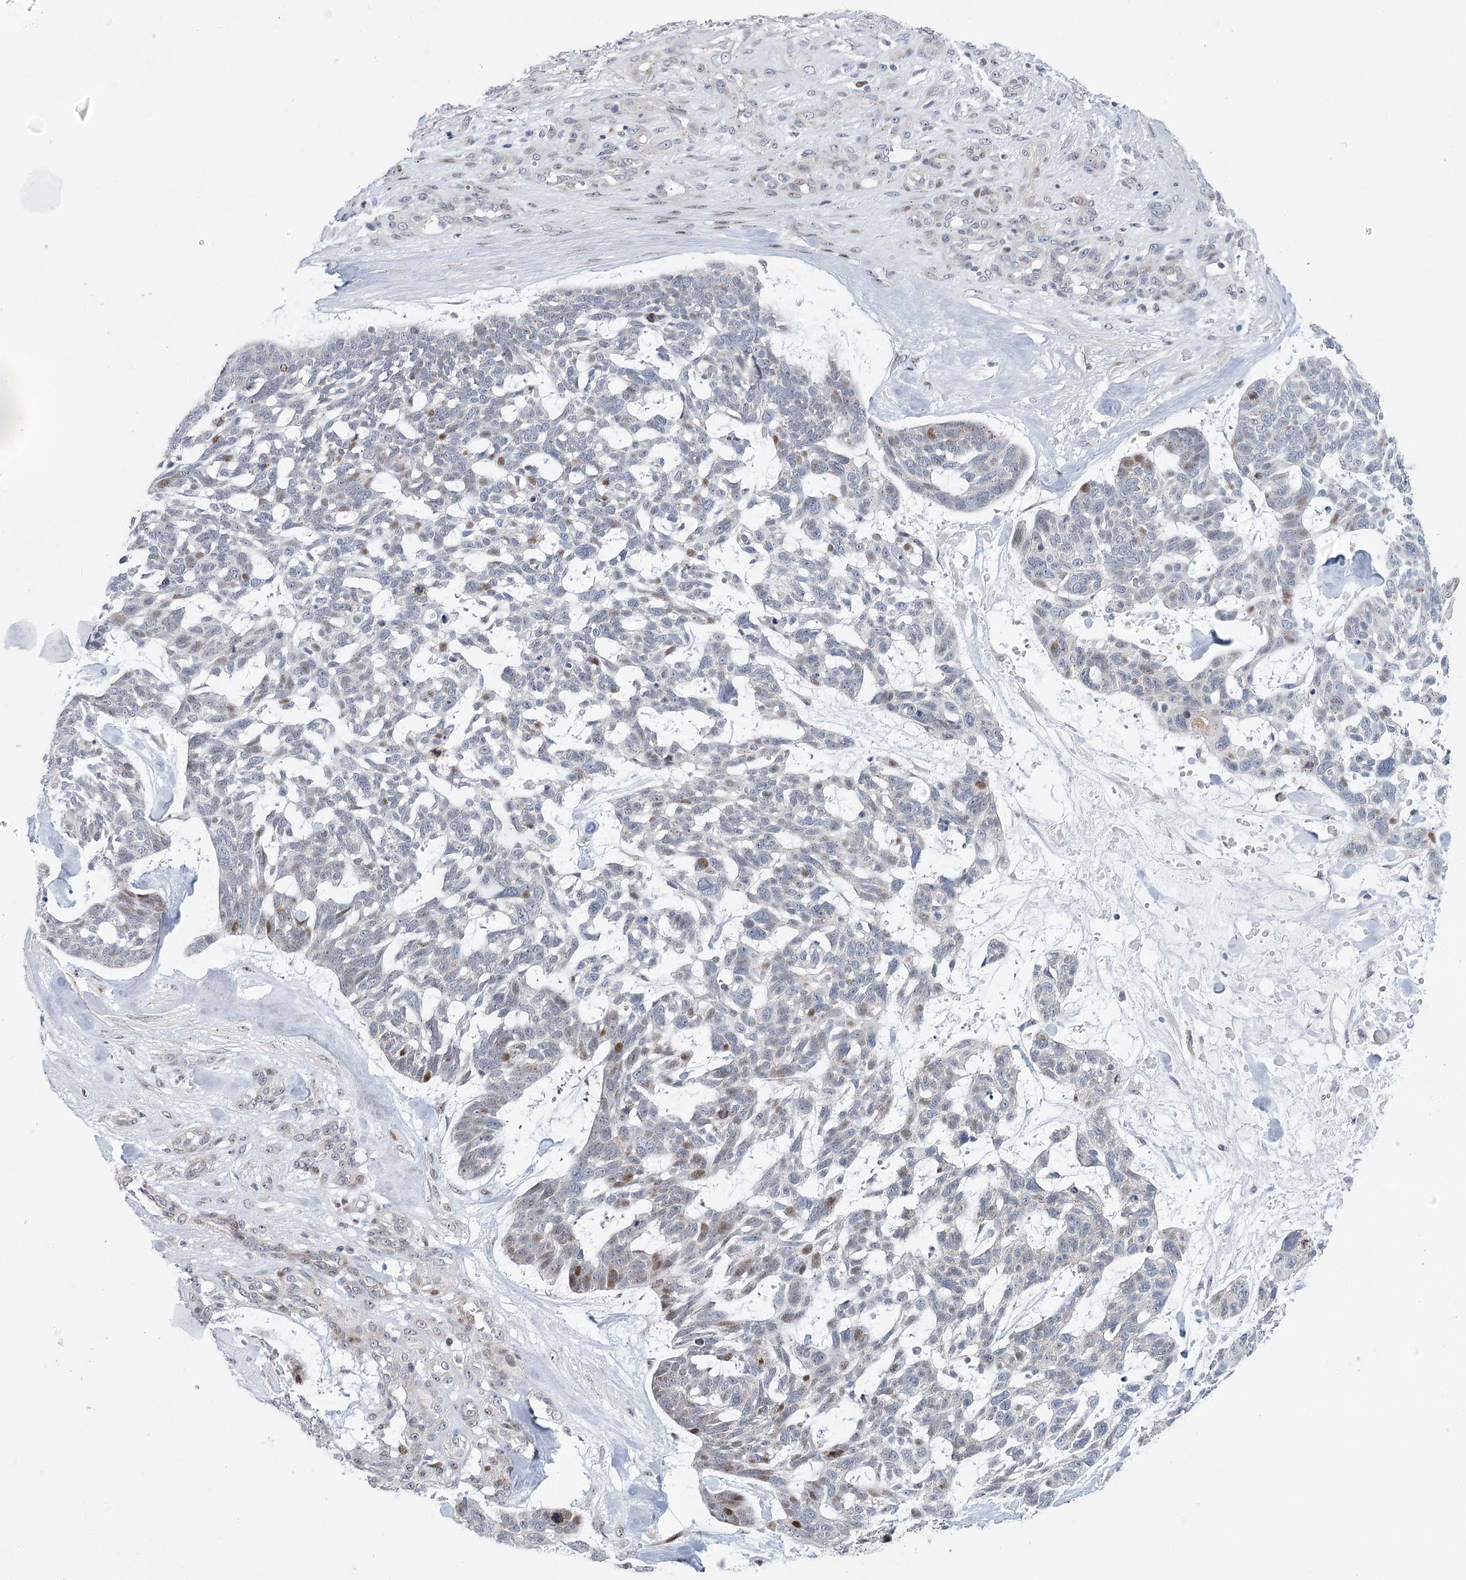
{"staining": {"intensity": "moderate", "quantity": "<25%", "location": "nuclear"}, "tissue": "skin cancer", "cell_type": "Tumor cells", "image_type": "cancer", "snomed": [{"axis": "morphology", "description": "Basal cell carcinoma"}, {"axis": "topography", "description": "Skin"}], "caption": "Immunohistochemical staining of human skin basal cell carcinoma exhibits low levels of moderate nuclear staining in approximately <25% of tumor cells.", "gene": "CAMTA1", "patient": {"sex": "male", "age": 88}}